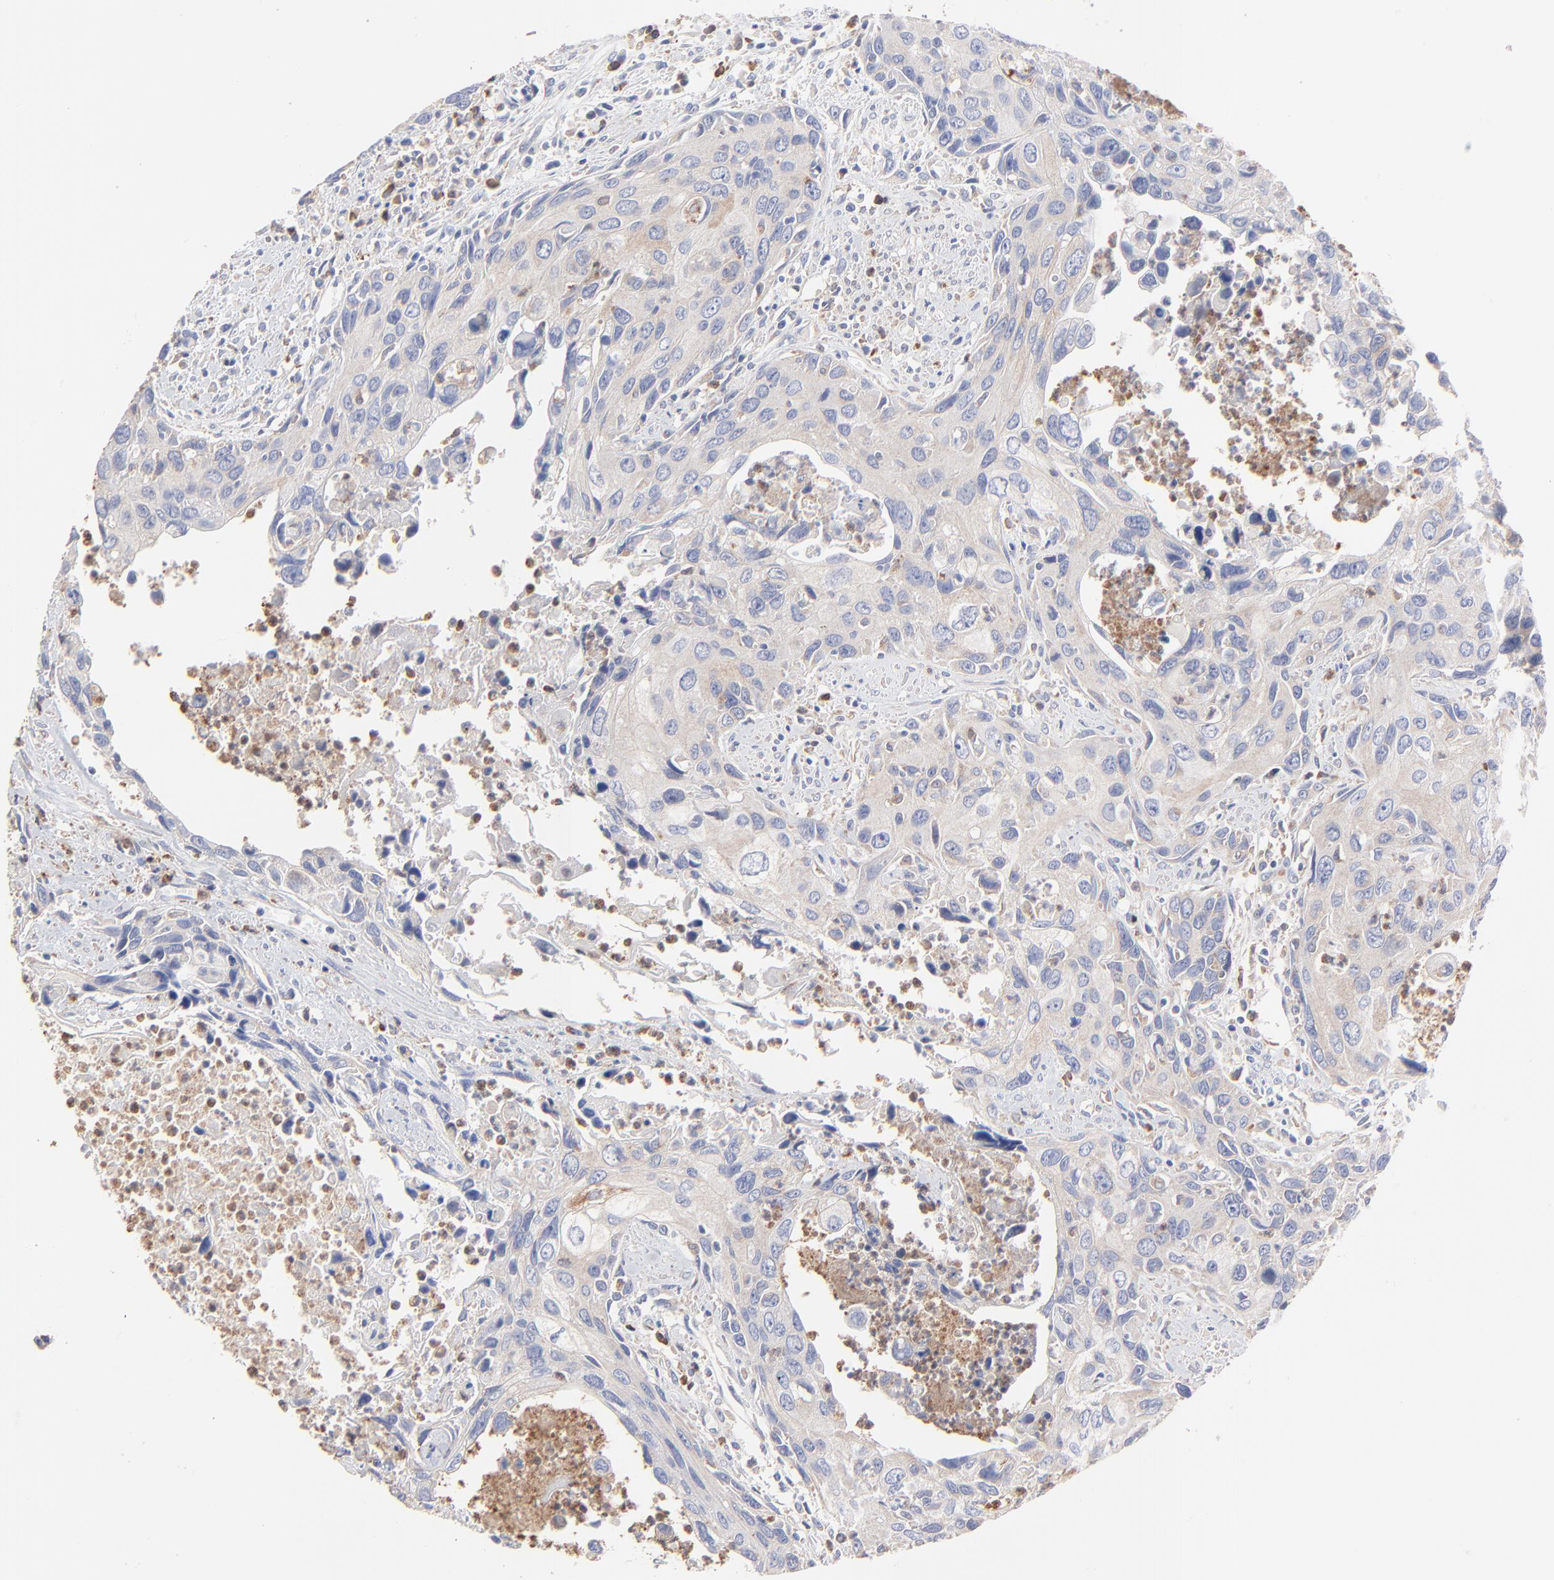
{"staining": {"intensity": "weak", "quantity": "25%-75%", "location": "cytoplasmic/membranous"}, "tissue": "urothelial cancer", "cell_type": "Tumor cells", "image_type": "cancer", "snomed": [{"axis": "morphology", "description": "Urothelial carcinoma, High grade"}, {"axis": "topography", "description": "Urinary bladder"}], "caption": "IHC image of neoplastic tissue: urothelial cancer stained using IHC shows low levels of weak protein expression localized specifically in the cytoplasmic/membranous of tumor cells, appearing as a cytoplasmic/membranous brown color.", "gene": "PPFIBP2", "patient": {"sex": "male", "age": 71}}